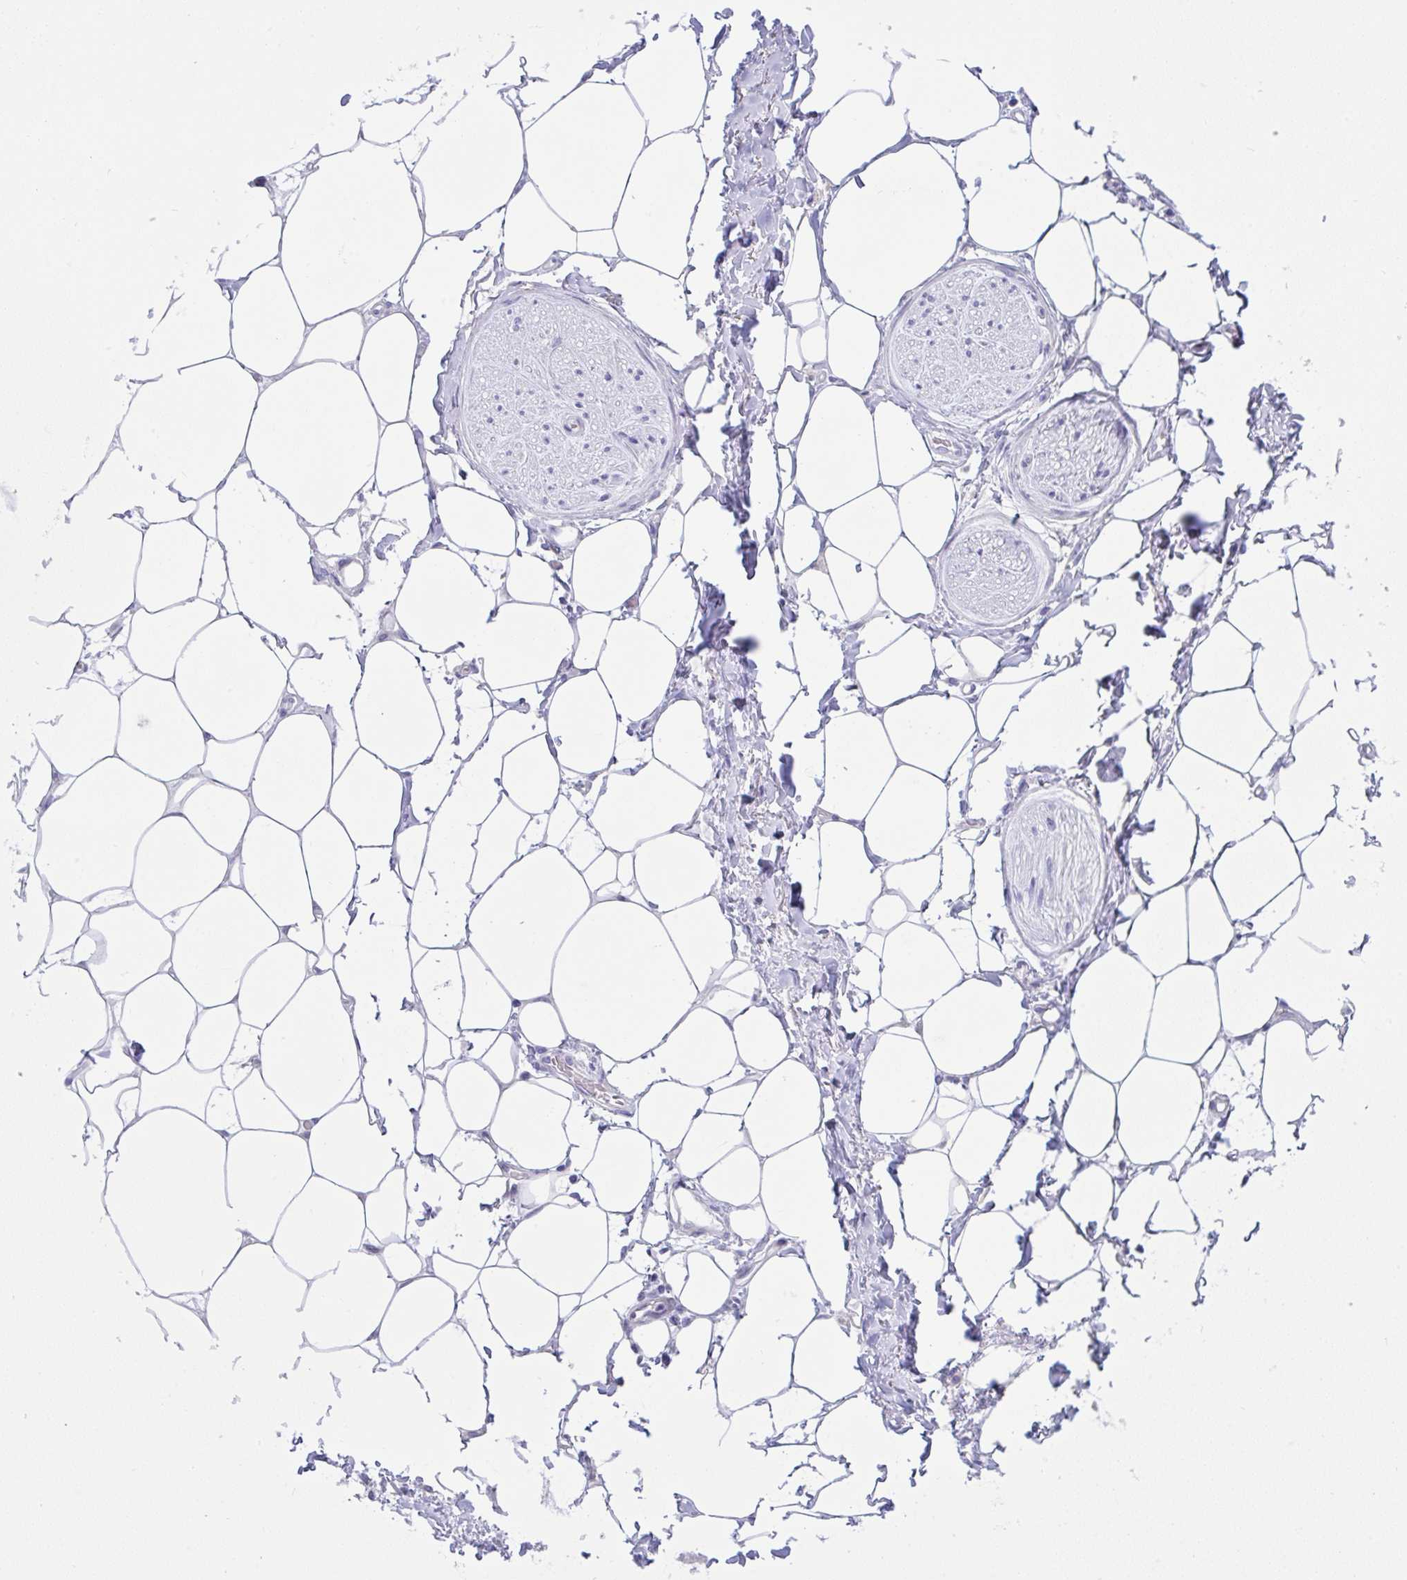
{"staining": {"intensity": "negative", "quantity": "none", "location": "none"}, "tissue": "adipose tissue", "cell_type": "Adipocytes", "image_type": "normal", "snomed": [{"axis": "morphology", "description": "Normal tissue, NOS"}, {"axis": "topography", "description": "Vagina"}, {"axis": "topography", "description": "Peripheral nerve tissue"}], "caption": "DAB immunohistochemical staining of benign human adipose tissue displays no significant expression in adipocytes.", "gene": "TMEM41A", "patient": {"sex": "female", "age": 71}}